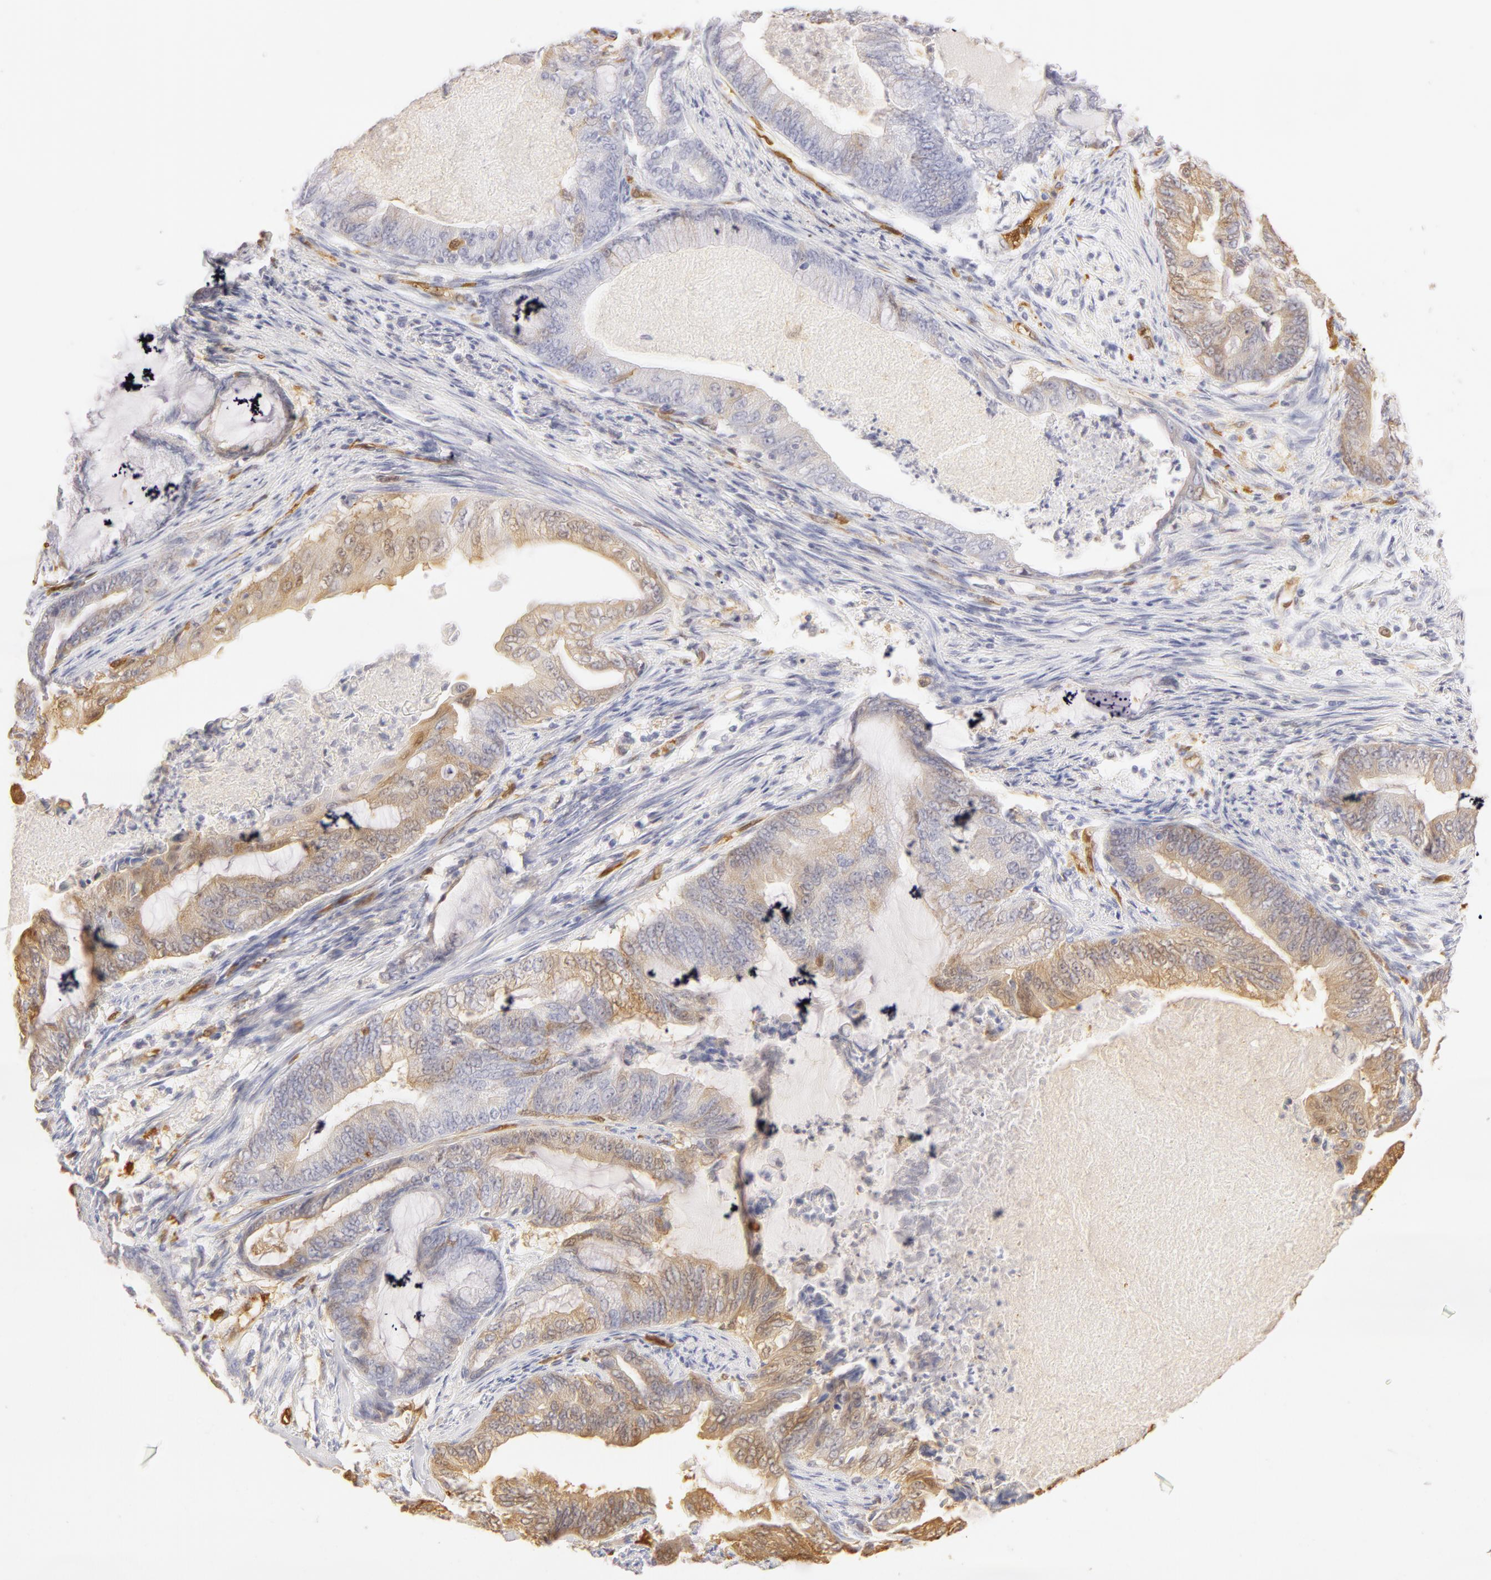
{"staining": {"intensity": "negative", "quantity": "none", "location": "none"}, "tissue": "endometrial cancer", "cell_type": "Tumor cells", "image_type": "cancer", "snomed": [{"axis": "morphology", "description": "Adenocarcinoma, NOS"}, {"axis": "topography", "description": "Endometrium"}], "caption": "DAB (3,3'-diaminobenzidine) immunohistochemical staining of endometrial cancer (adenocarcinoma) exhibits no significant expression in tumor cells. (DAB (3,3'-diaminobenzidine) immunohistochemistry, high magnification).", "gene": "CA2", "patient": {"sex": "female", "age": 63}}